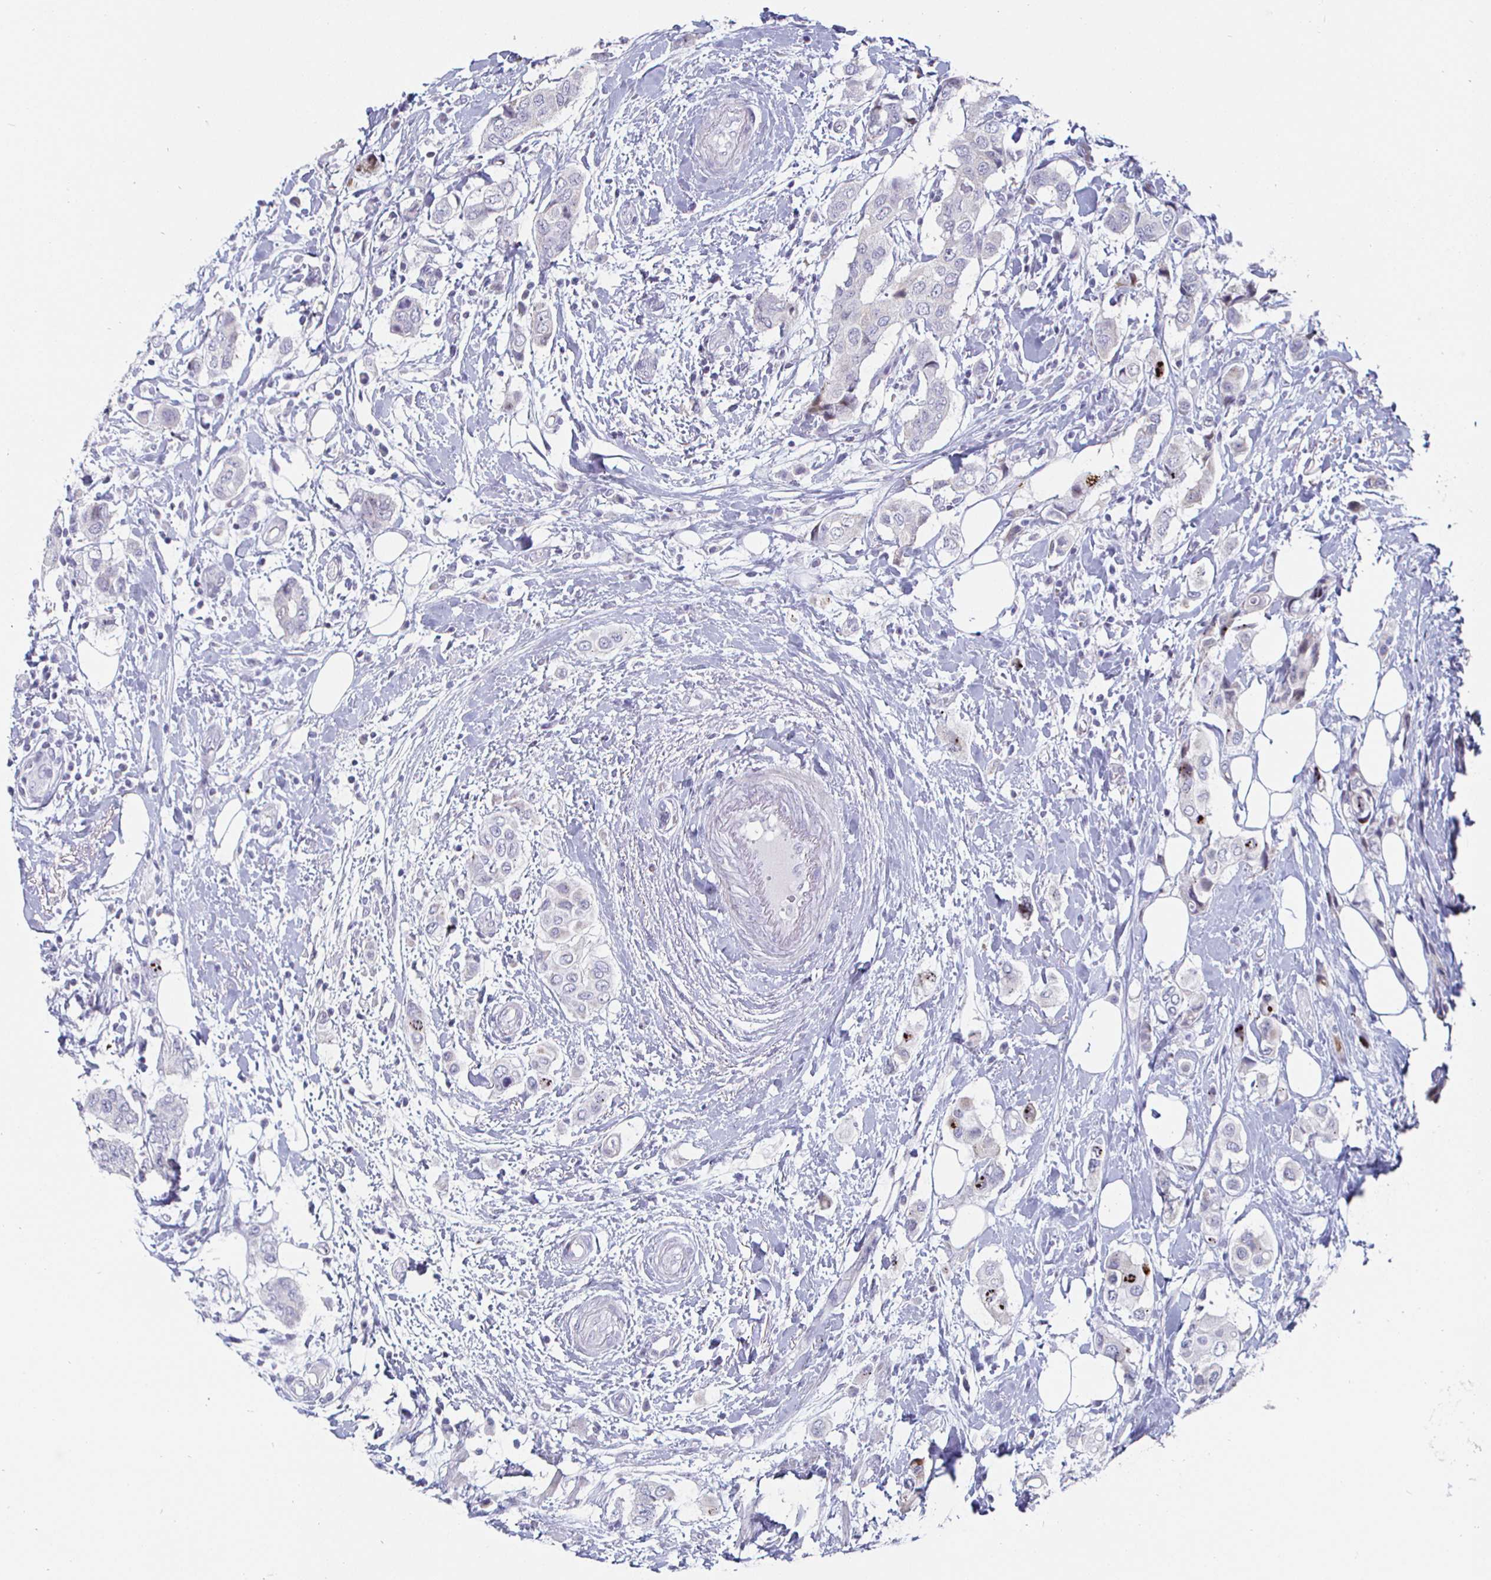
{"staining": {"intensity": "negative", "quantity": "none", "location": "none"}, "tissue": "breast cancer", "cell_type": "Tumor cells", "image_type": "cancer", "snomed": [{"axis": "morphology", "description": "Lobular carcinoma"}, {"axis": "topography", "description": "Breast"}], "caption": "Tumor cells are negative for protein expression in human breast cancer.", "gene": "DMRTB1", "patient": {"sex": "female", "age": 51}}